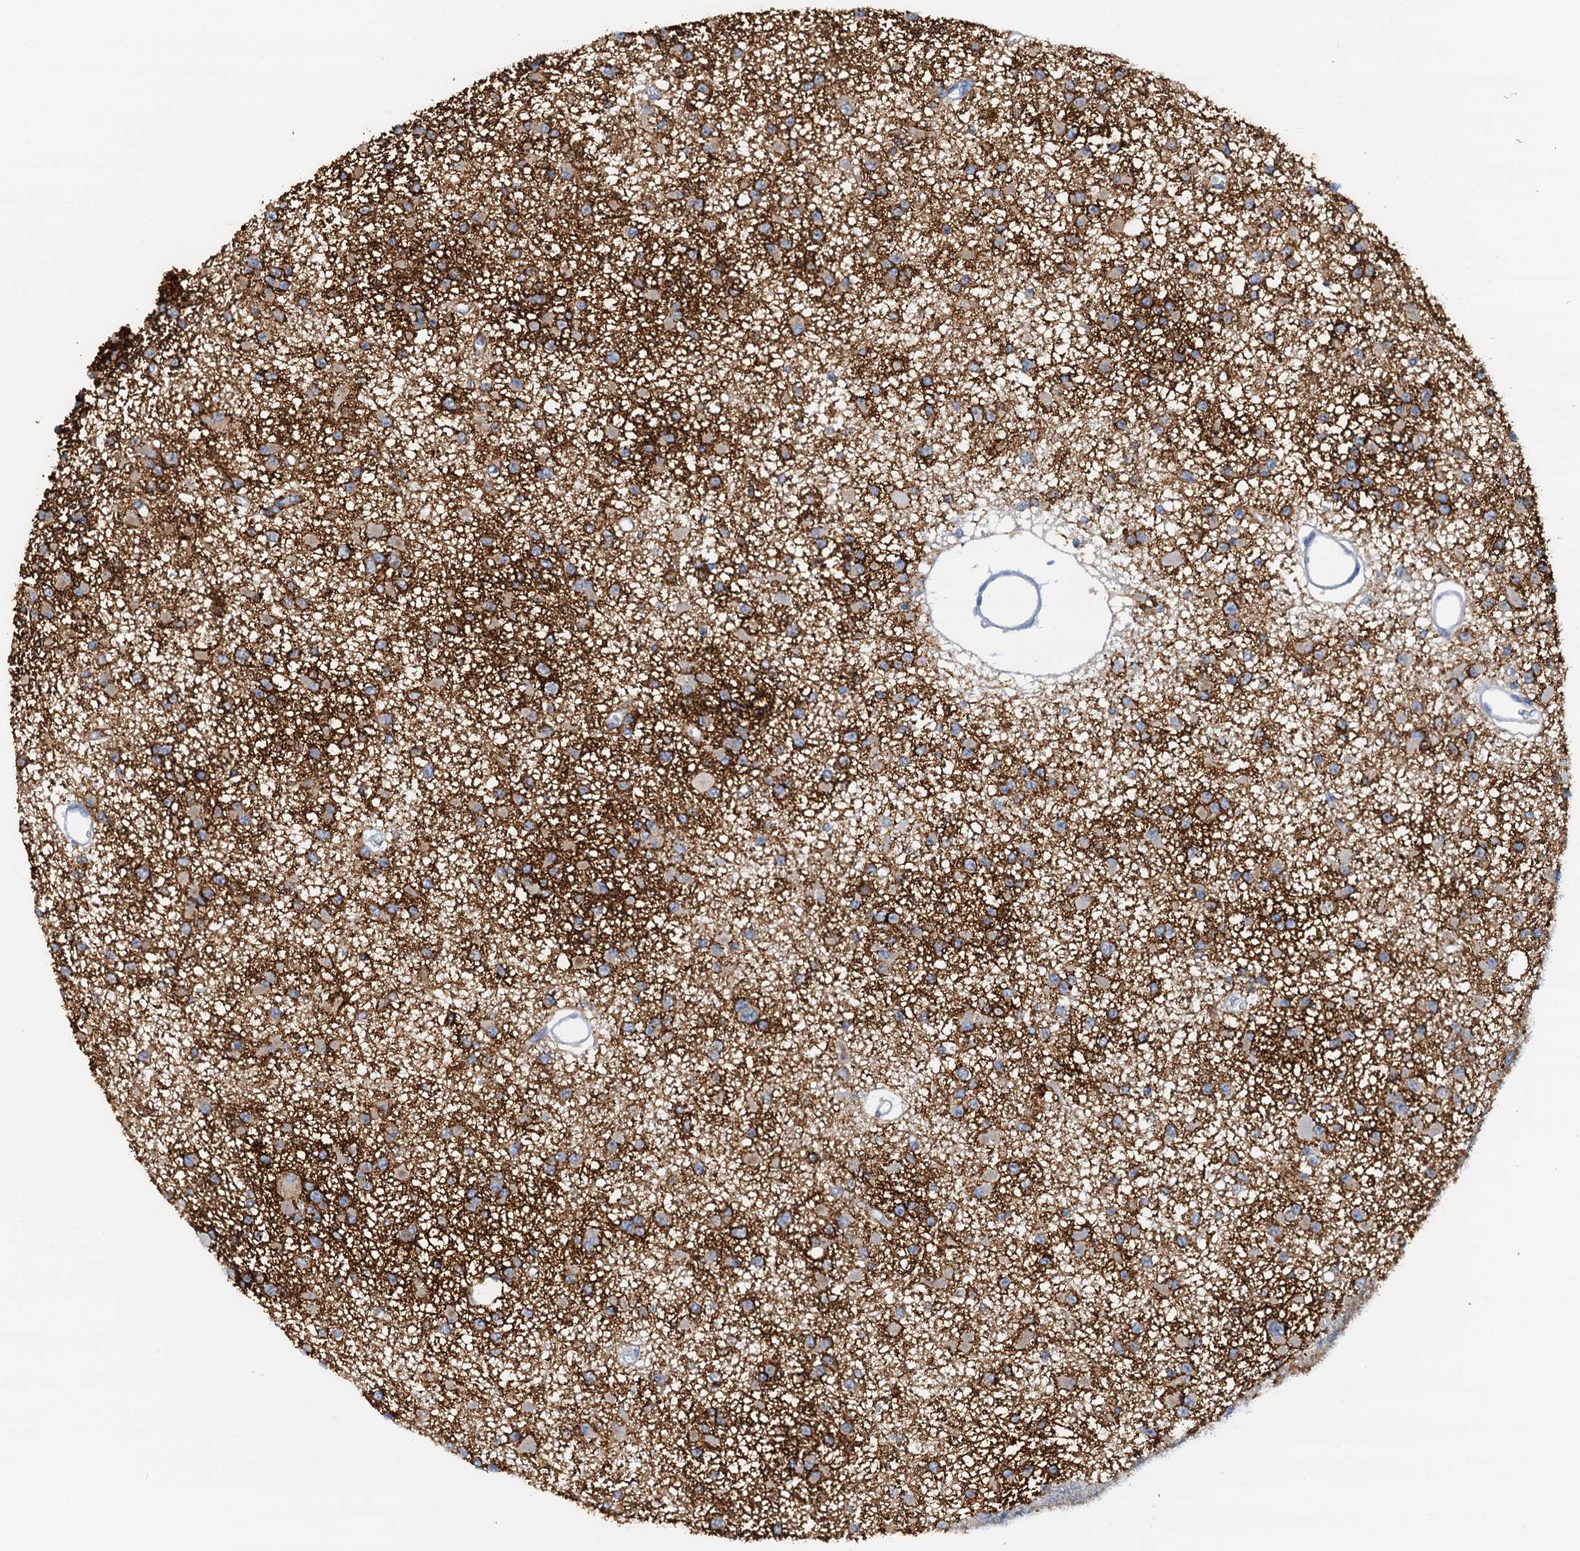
{"staining": {"intensity": "weak", "quantity": ">75%", "location": "cytoplasmic/membranous"}, "tissue": "glioma", "cell_type": "Tumor cells", "image_type": "cancer", "snomed": [{"axis": "morphology", "description": "Glioma, malignant, Low grade"}, {"axis": "topography", "description": "Brain"}], "caption": "Human malignant glioma (low-grade) stained with a brown dye demonstrates weak cytoplasmic/membranous positive staining in approximately >75% of tumor cells.", "gene": "DTD1", "patient": {"sex": "female", "age": 22}}